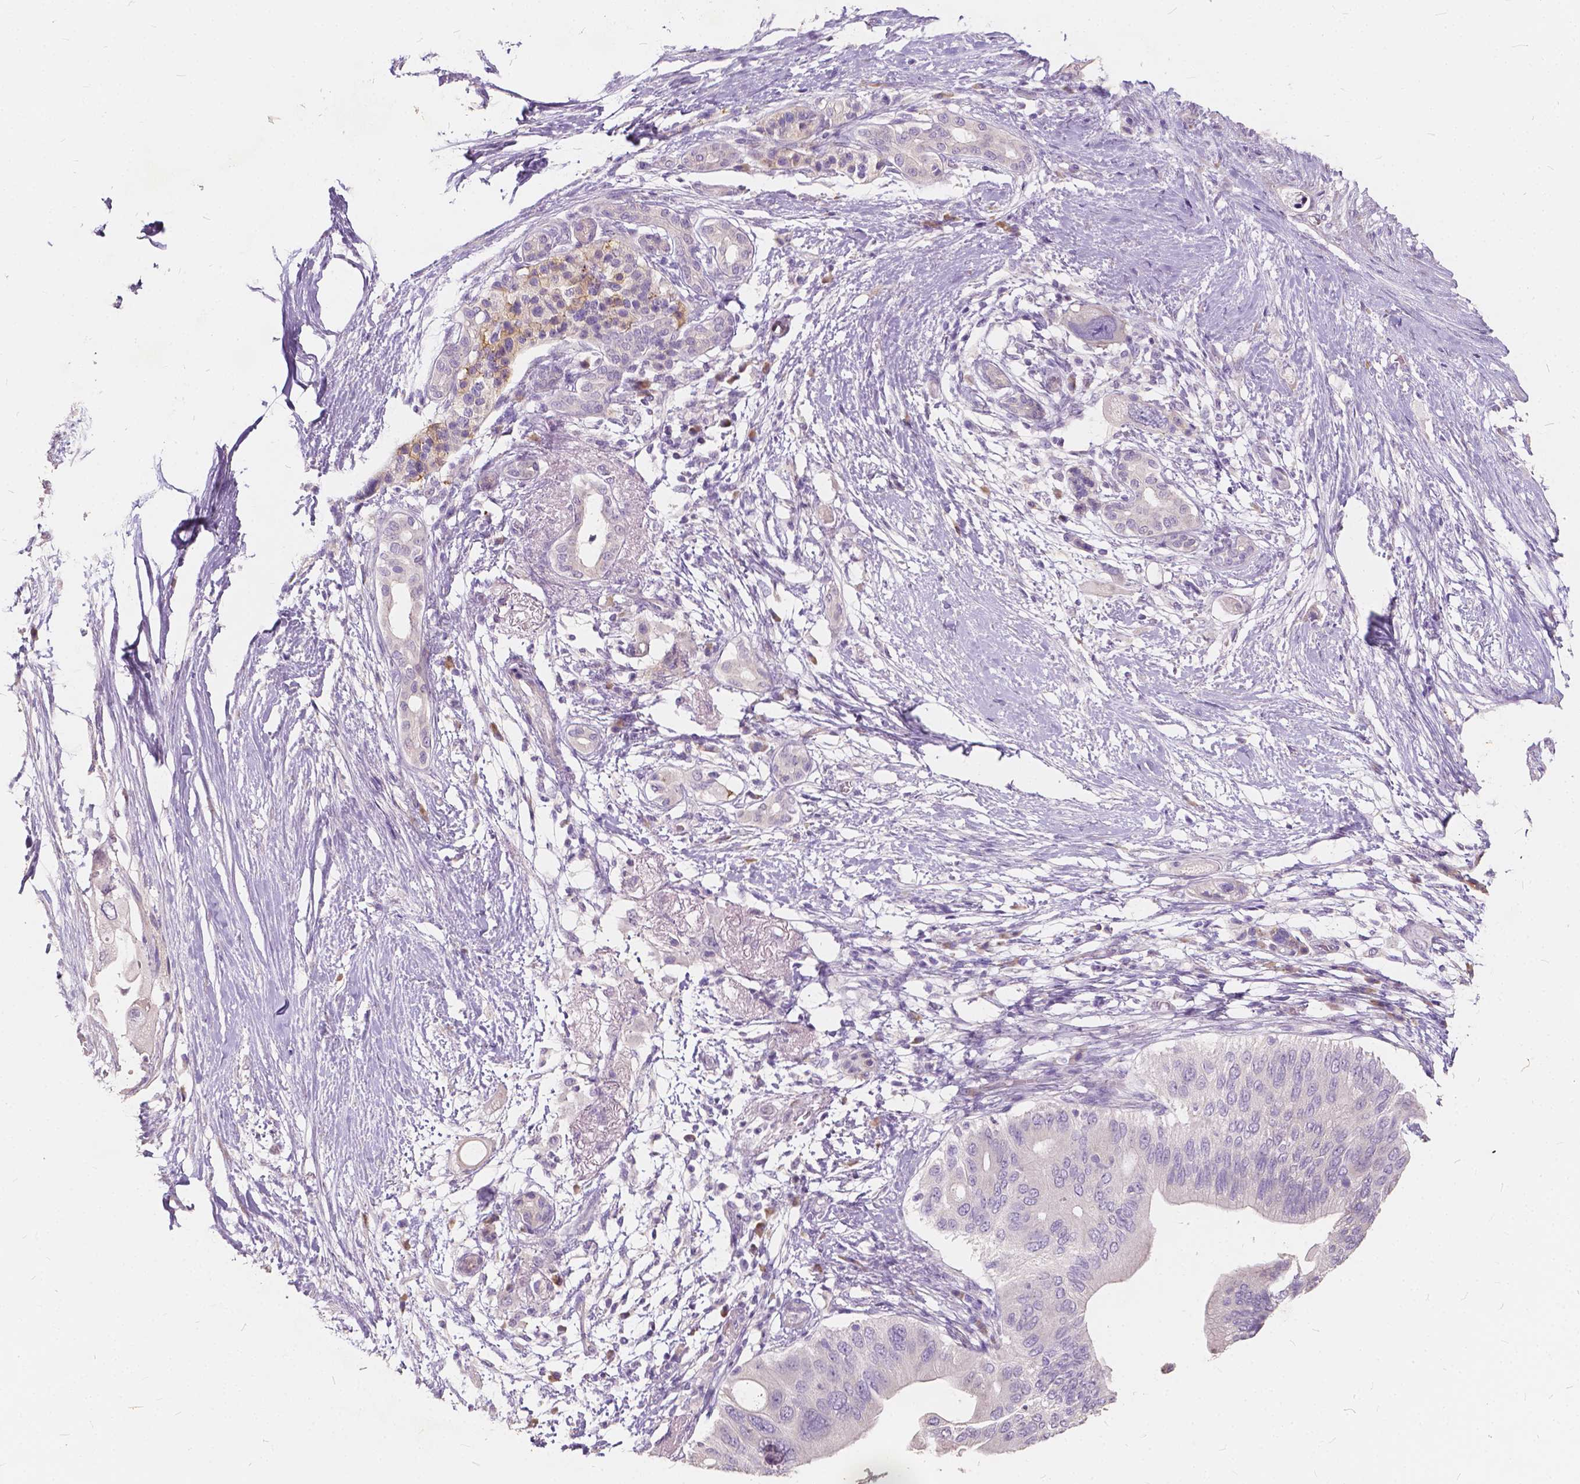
{"staining": {"intensity": "negative", "quantity": "none", "location": "none"}, "tissue": "pancreatic cancer", "cell_type": "Tumor cells", "image_type": "cancer", "snomed": [{"axis": "morphology", "description": "Adenocarcinoma, NOS"}, {"axis": "topography", "description": "Pancreas"}], "caption": "This image is of pancreatic cancer stained with IHC to label a protein in brown with the nuclei are counter-stained blue. There is no positivity in tumor cells. (Stains: DAB (3,3'-diaminobenzidine) immunohistochemistry (IHC) with hematoxylin counter stain, Microscopy: brightfield microscopy at high magnification).", "gene": "SLC7A8", "patient": {"sex": "female", "age": 72}}